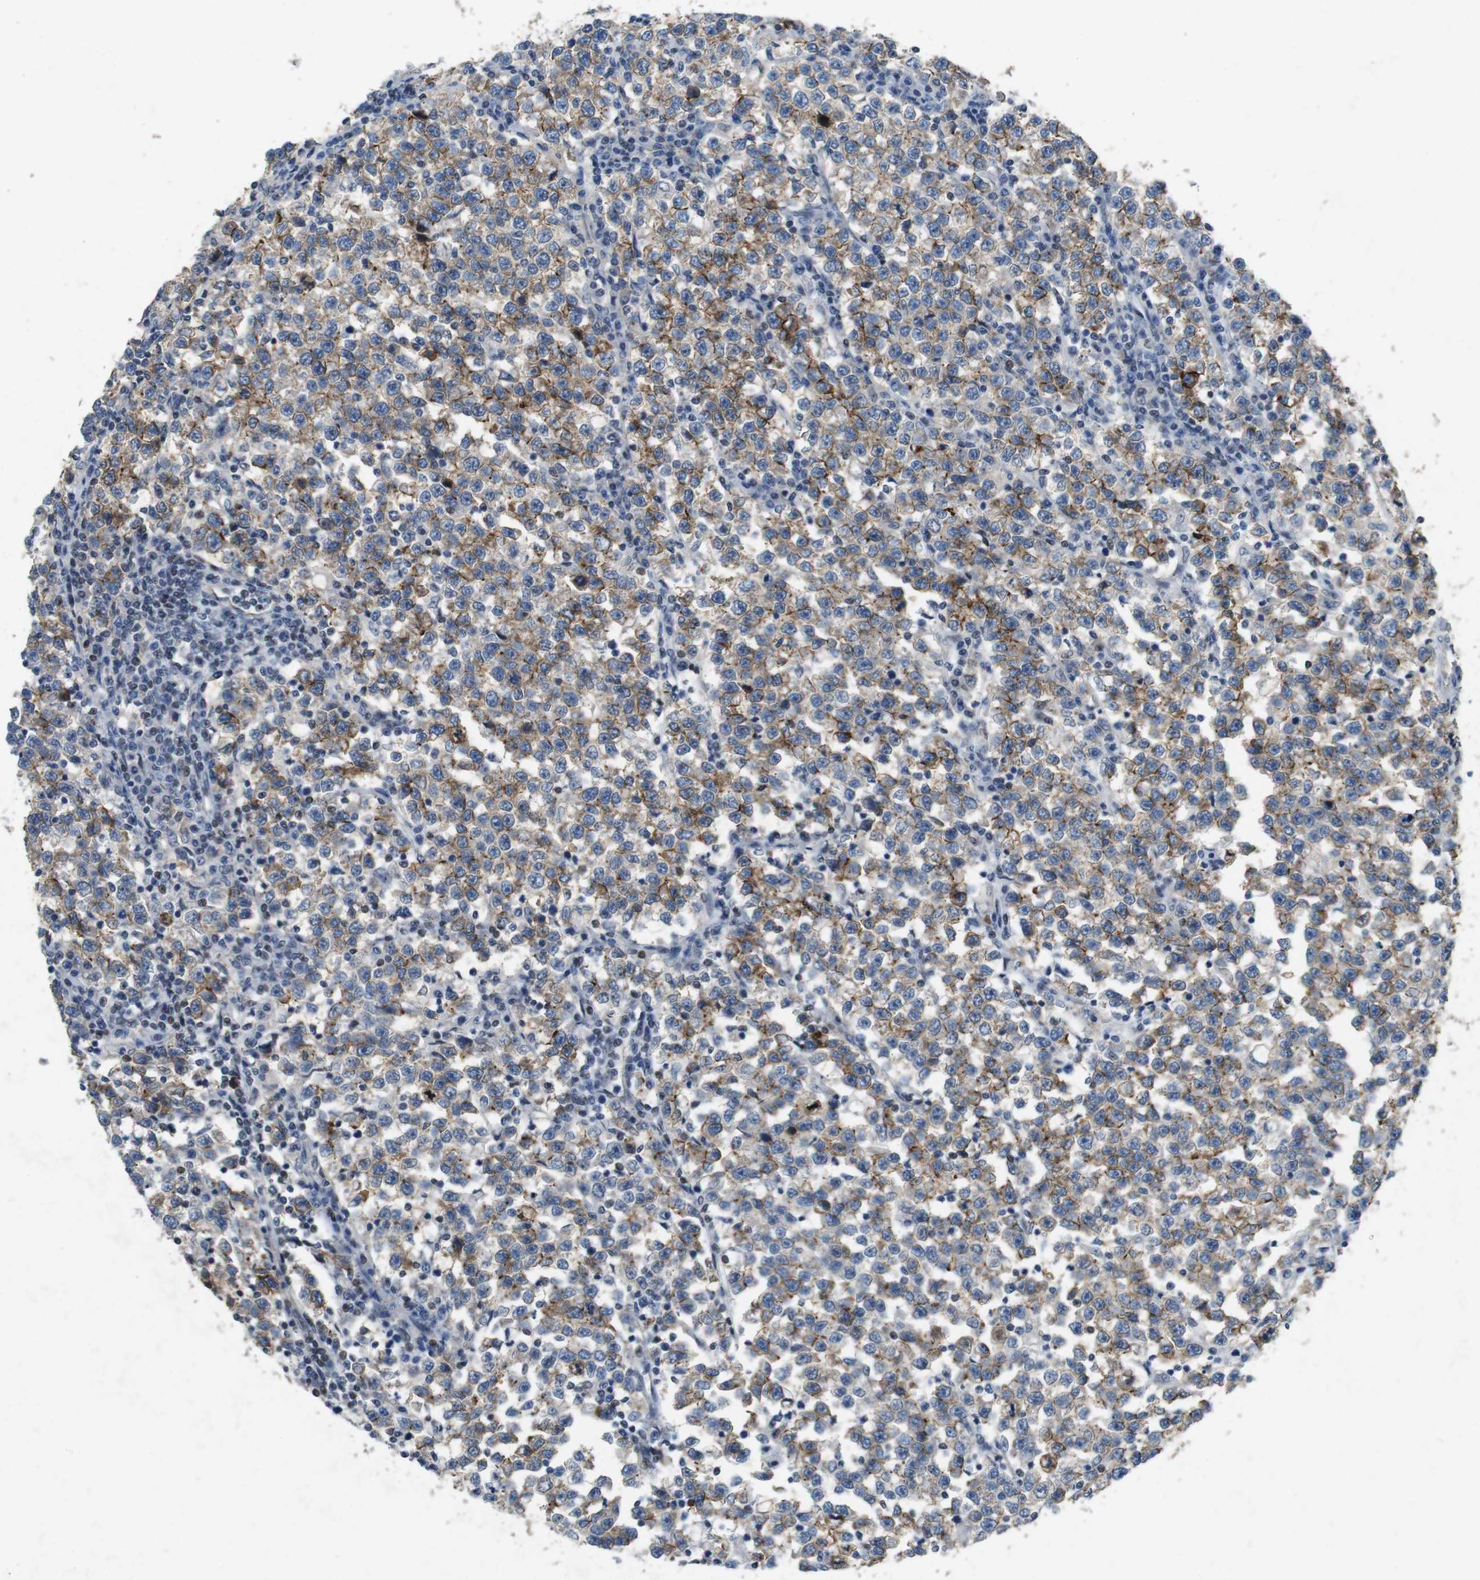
{"staining": {"intensity": "moderate", "quantity": "25%-75%", "location": "cytoplasmic/membranous"}, "tissue": "testis cancer", "cell_type": "Tumor cells", "image_type": "cancer", "snomed": [{"axis": "morphology", "description": "Normal tissue, NOS"}, {"axis": "morphology", "description": "Seminoma, NOS"}, {"axis": "topography", "description": "Testis"}], "caption": "Testis seminoma stained with DAB (3,3'-diaminobenzidine) immunohistochemistry (IHC) displays medium levels of moderate cytoplasmic/membranous expression in approximately 25%-75% of tumor cells.", "gene": "TJP3", "patient": {"sex": "male", "age": 43}}